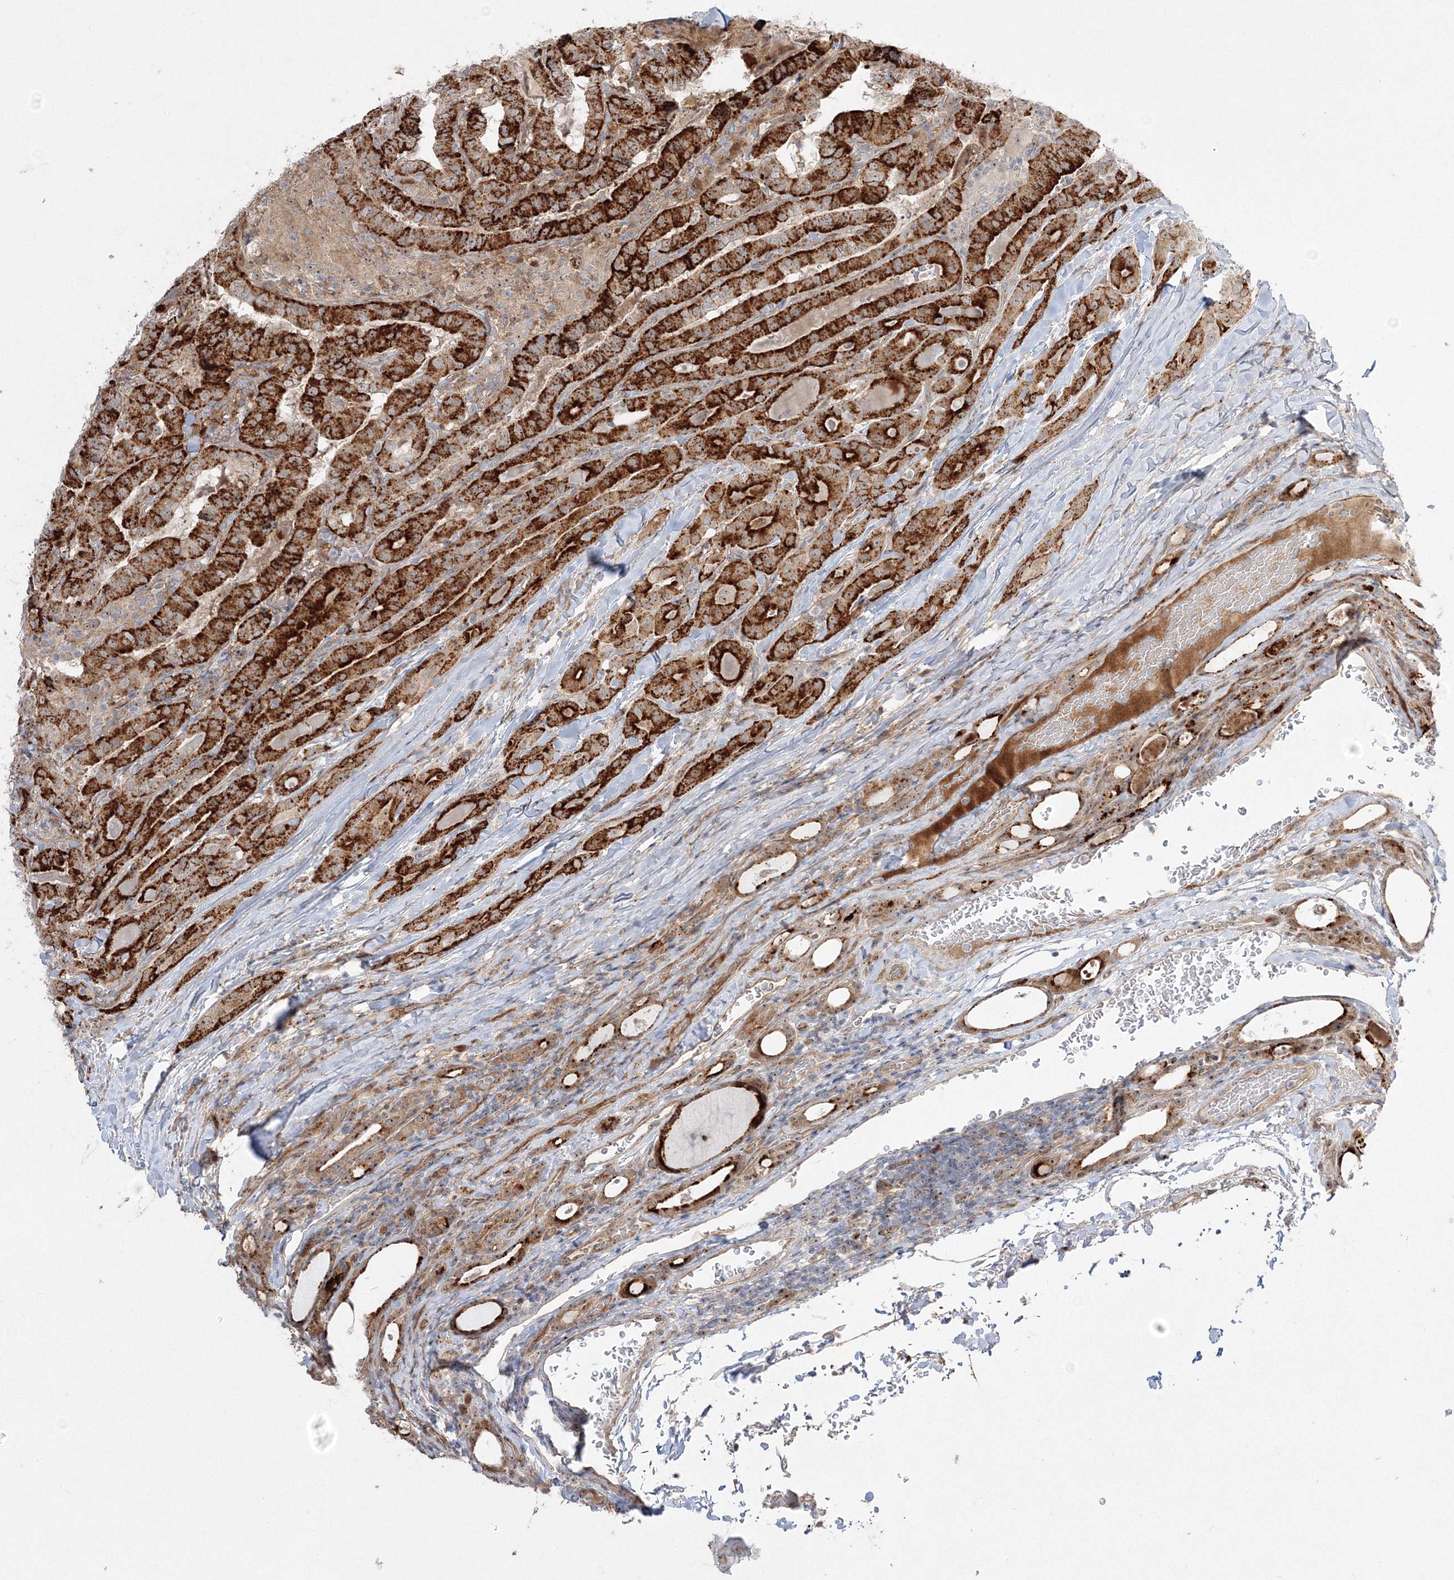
{"staining": {"intensity": "strong", "quantity": ">75%", "location": "cytoplasmic/membranous,nuclear"}, "tissue": "thyroid cancer", "cell_type": "Tumor cells", "image_type": "cancer", "snomed": [{"axis": "morphology", "description": "Papillary adenocarcinoma, NOS"}, {"axis": "topography", "description": "Thyroid gland"}], "caption": "Immunohistochemical staining of thyroid papillary adenocarcinoma shows high levels of strong cytoplasmic/membranous and nuclear staining in about >75% of tumor cells.", "gene": "NPM3", "patient": {"sex": "female", "age": 72}}